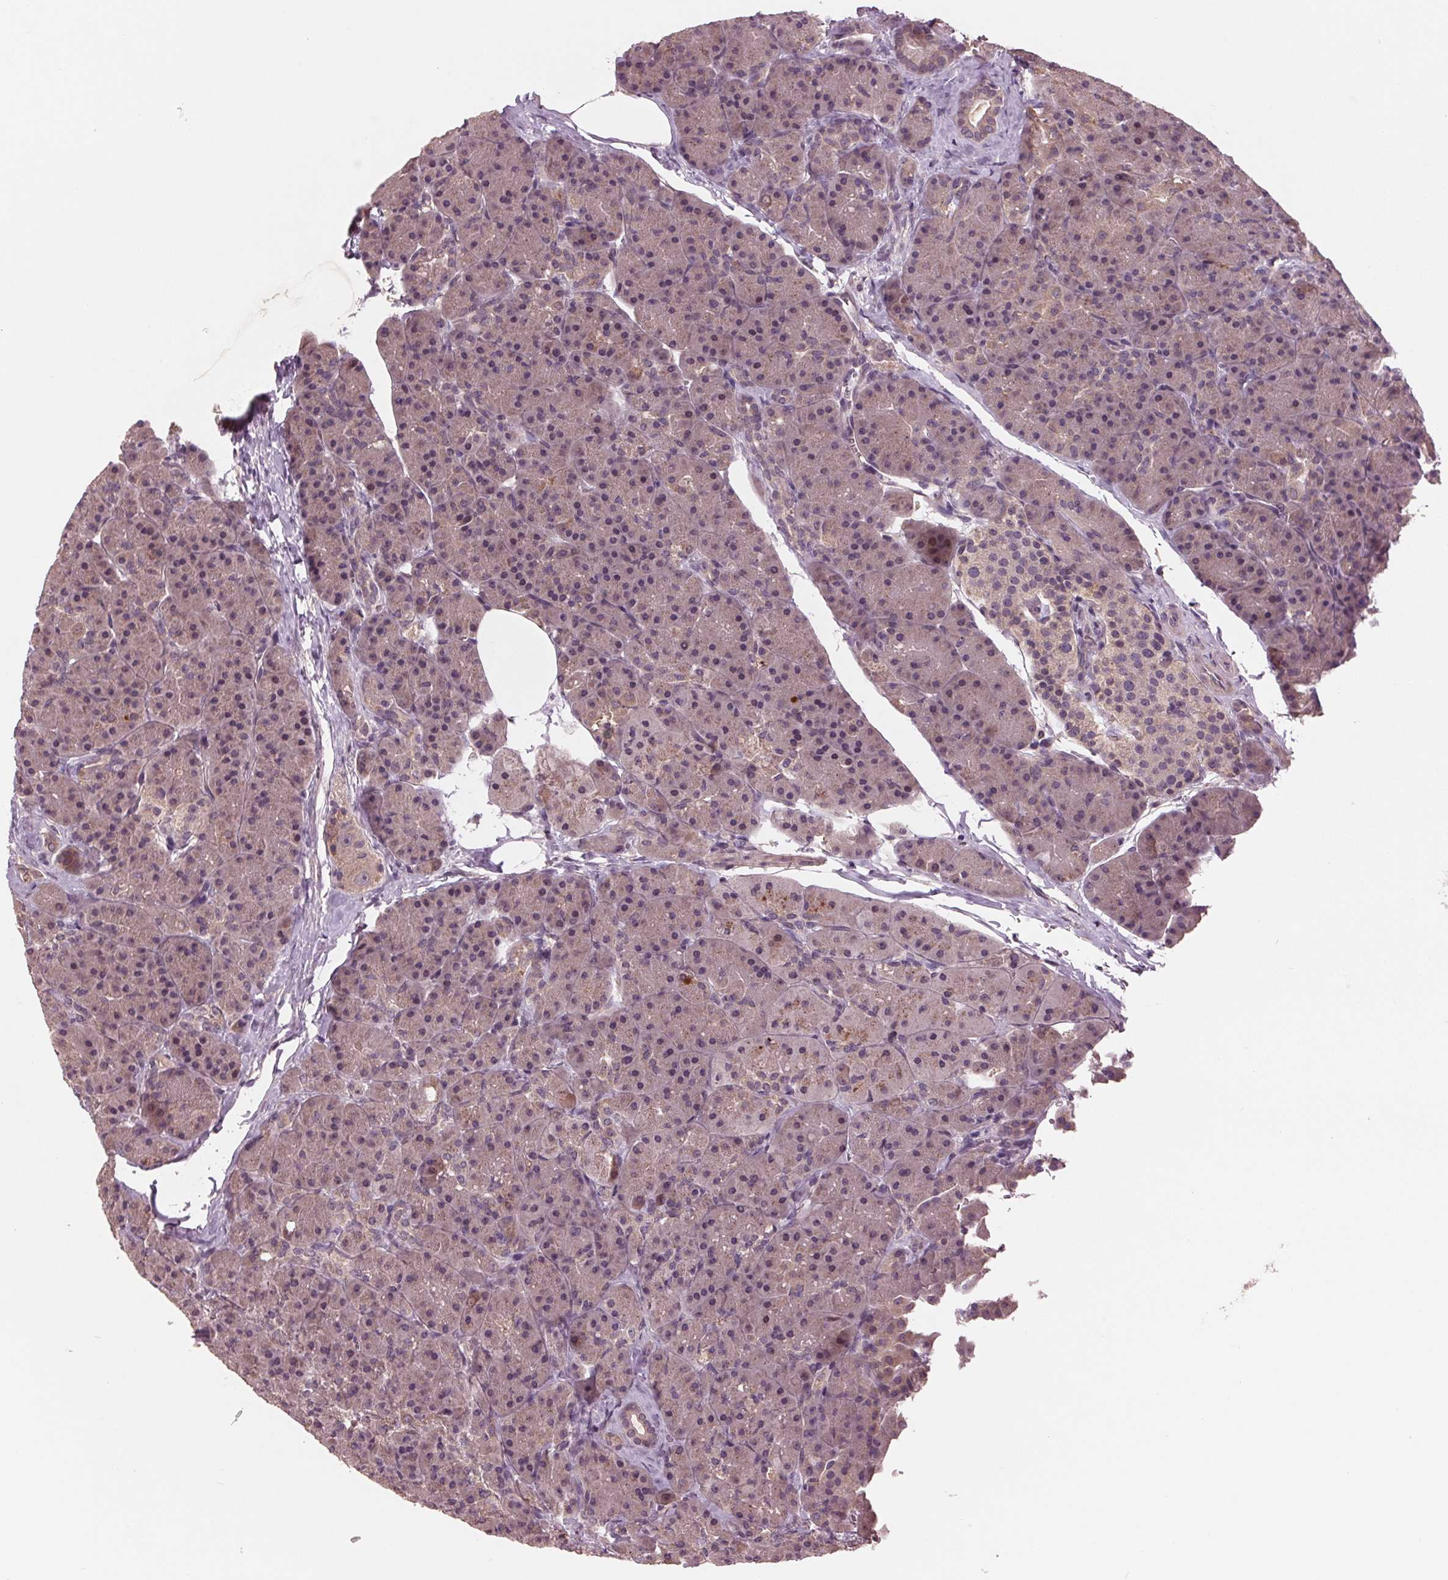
{"staining": {"intensity": "weak", "quantity": "<25%", "location": "cytoplasmic/membranous"}, "tissue": "pancreas", "cell_type": "Exocrine glandular cells", "image_type": "normal", "snomed": [{"axis": "morphology", "description": "Normal tissue, NOS"}, {"axis": "topography", "description": "Pancreas"}], "caption": "Exocrine glandular cells show no significant expression in normal pancreas. (DAB immunohistochemistry, high magnification).", "gene": "MAPK8", "patient": {"sex": "male", "age": 57}}